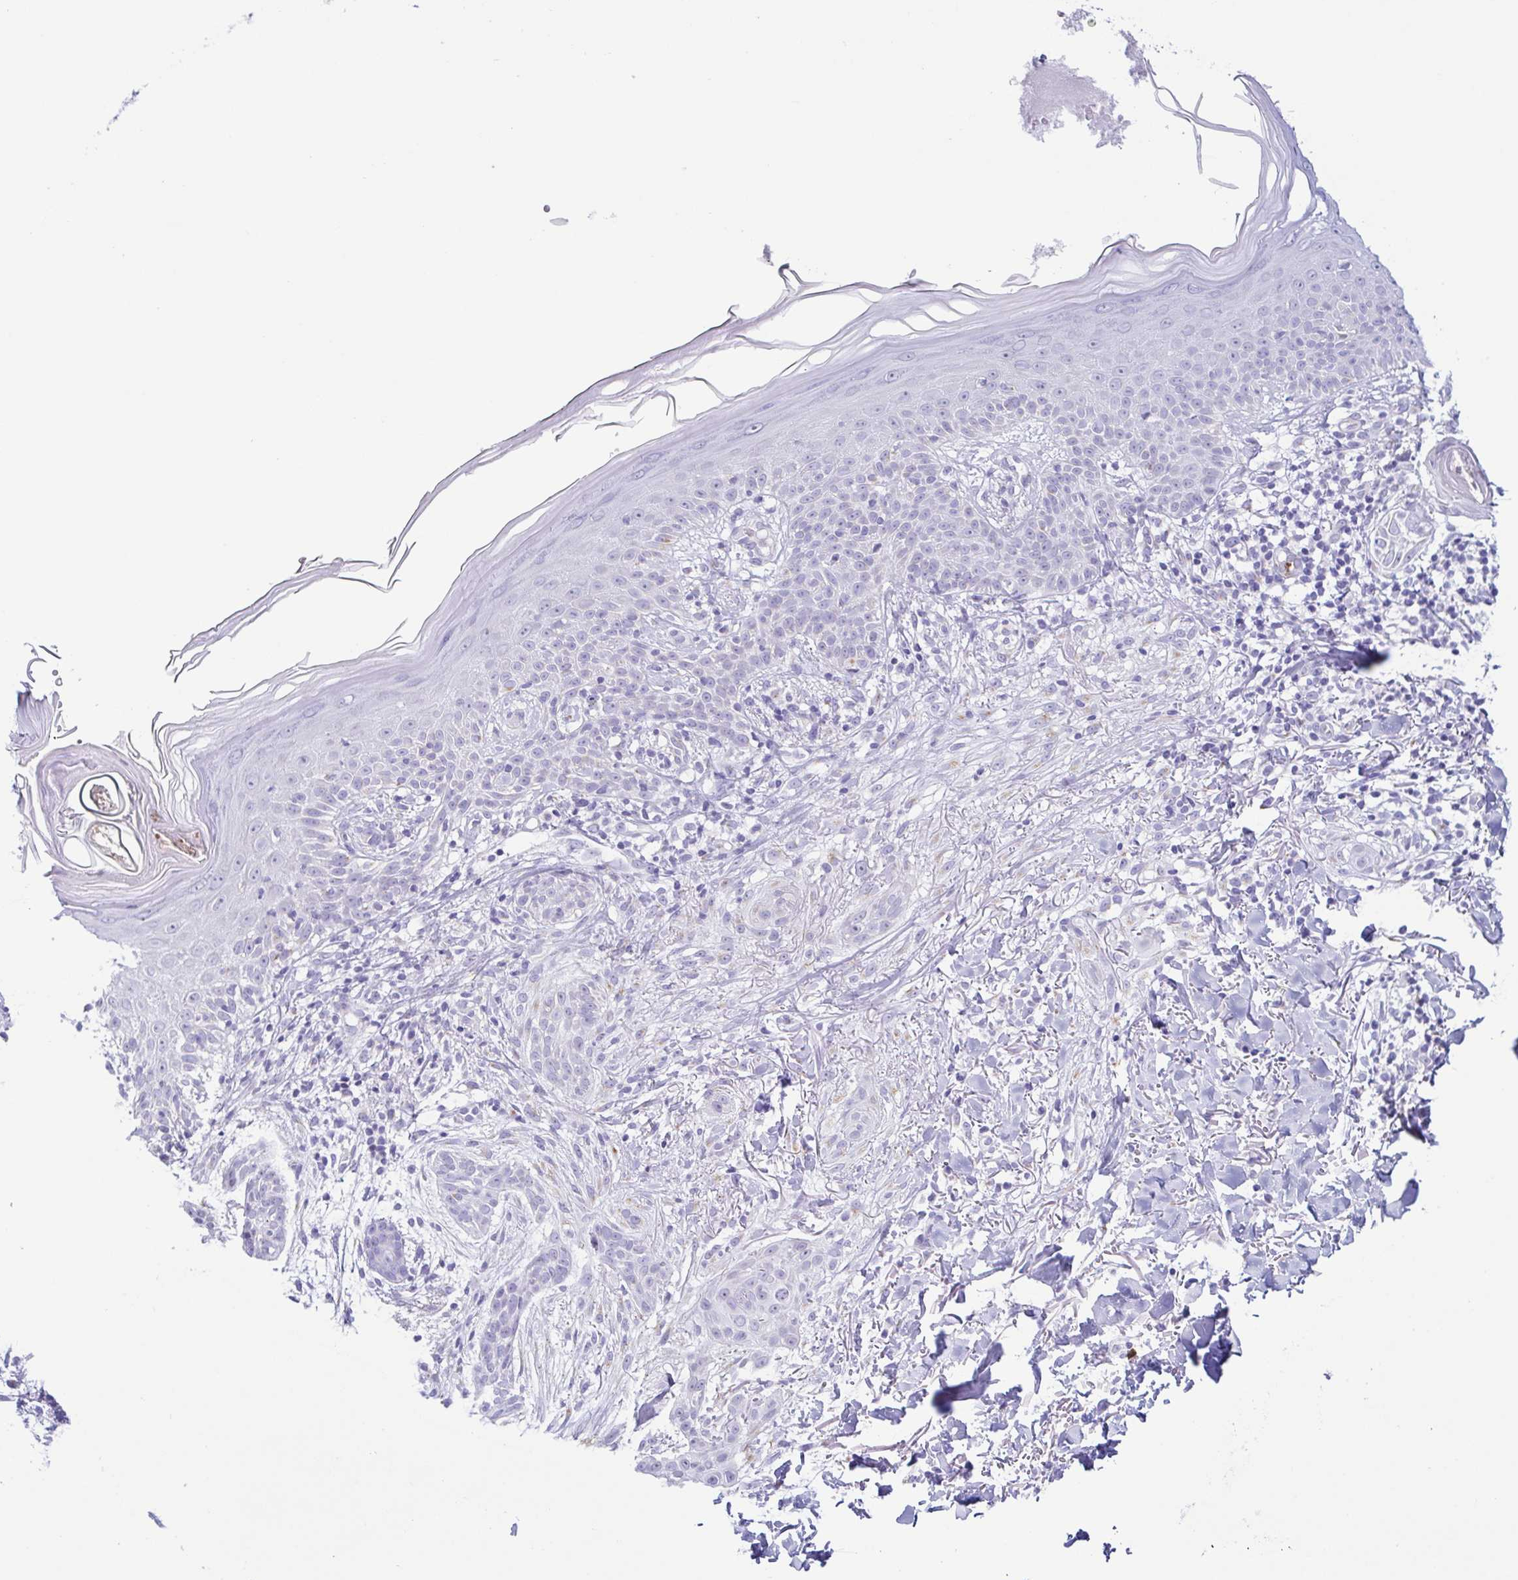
{"staining": {"intensity": "negative", "quantity": "none", "location": "none"}, "tissue": "skin cancer", "cell_type": "Tumor cells", "image_type": "cancer", "snomed": [{"axis": "morphology", "description": "Basal cell carcinoma"}, {"axis": "morphology", "description": "BCC, high aggressive"}, {"axis": "topography", "description": "Skin"}], "caption": "Skin cancer (bcc,  high aggressive) was stained to show a protein in brown. There is no significant positivity in tumor cells. (IHC, brightfield microscopy, high magnification).", "gene": "AZU1", "patient": {"sex": "male", "age": 64}}